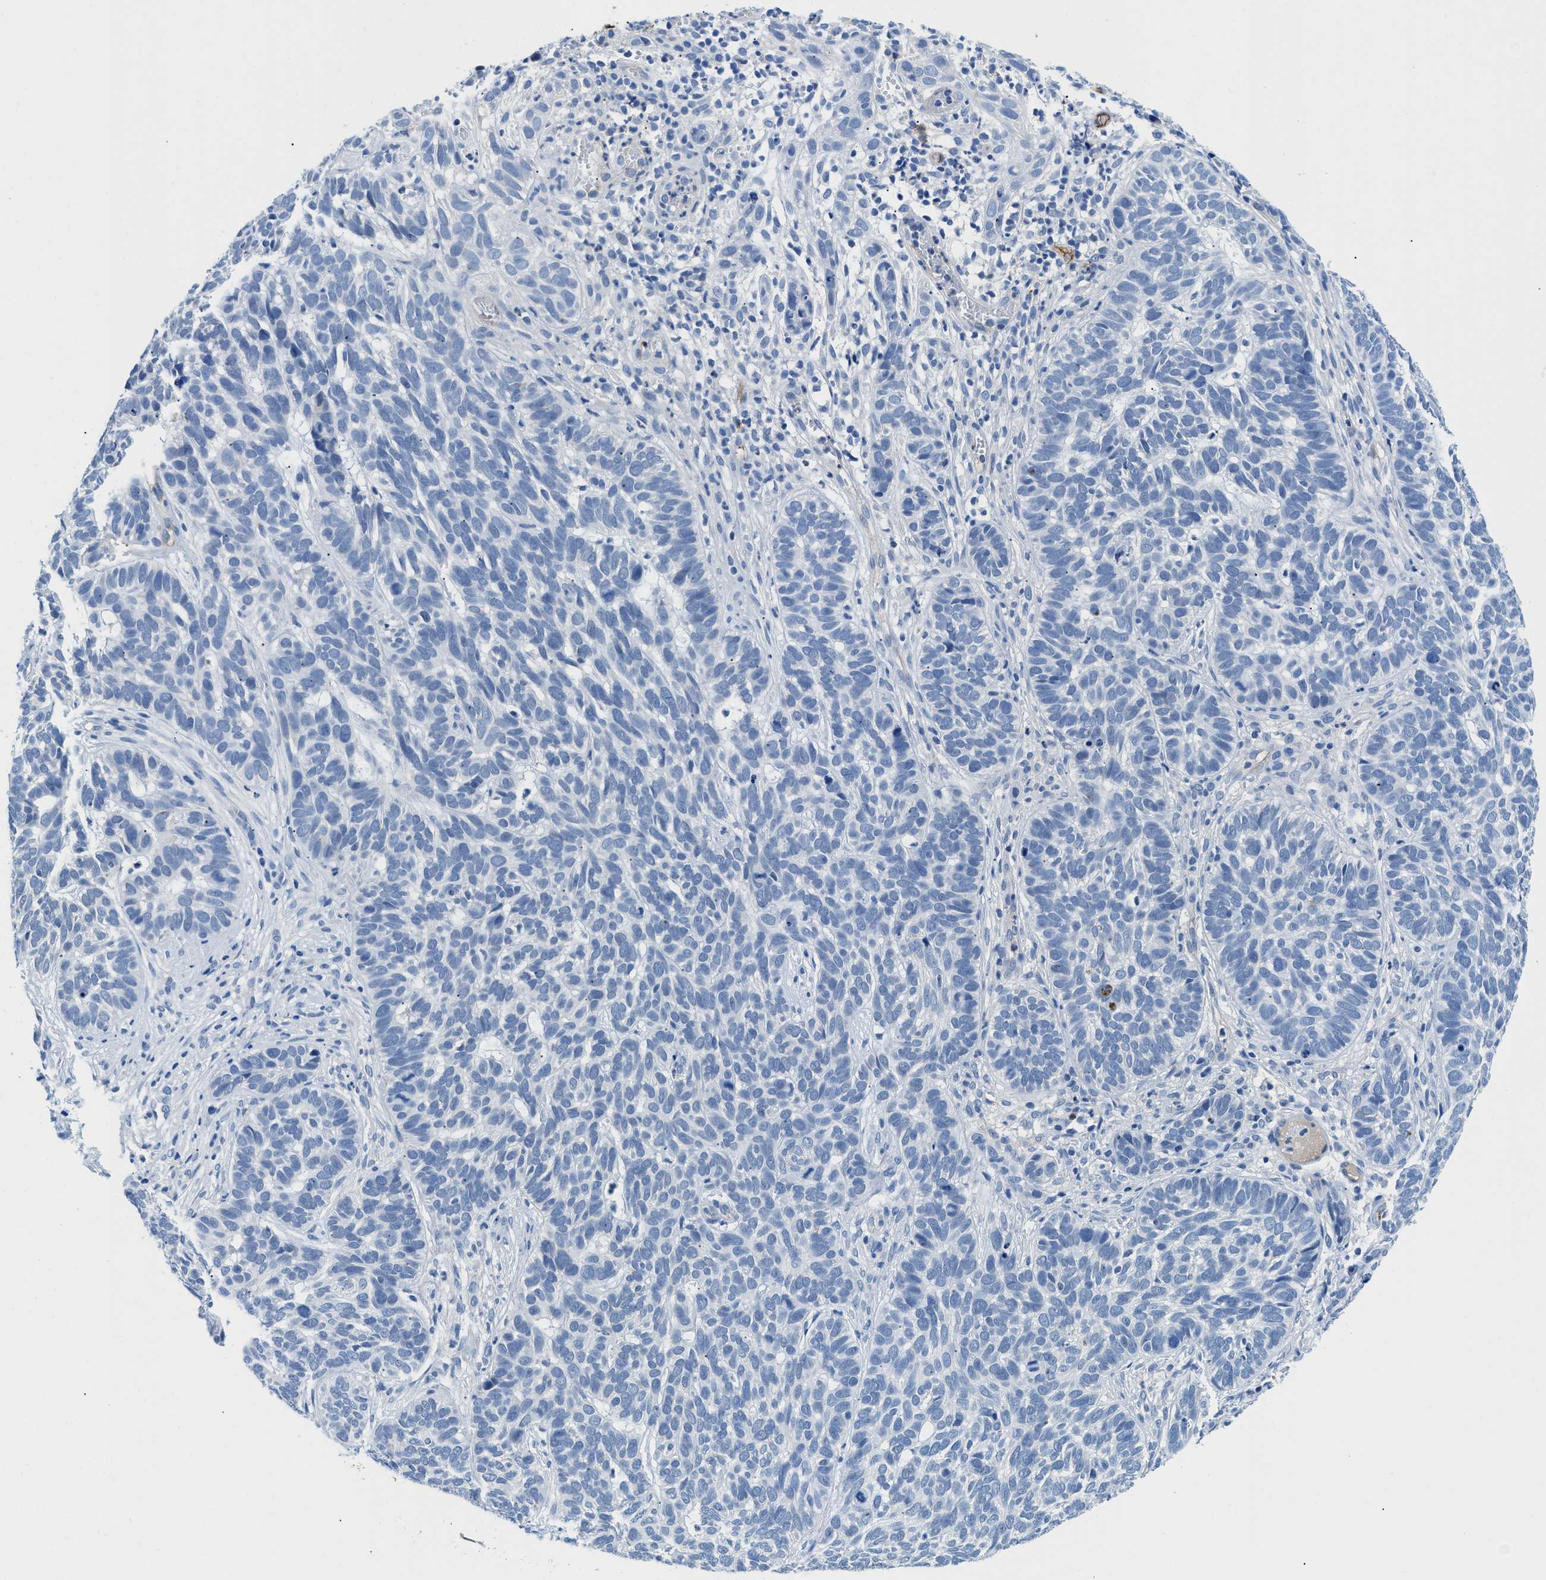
{"staining": {"intensity": "negative", "quantity": "none", "location": "none"}, "tissue": "skin cancer", "cell_type": "Tumor cells", "image_type": "cancer", "snomed": [{"axis": "morphology", "description": "Basal cell carcinoma"}, {"axis": "topography", "description": "Skin"}], "caption": "The histopathology image exhibits no significant staining in tumor cells of skin cancer.", "gene": "MBL2", "patient": {"sex": "male", "age": 87}}